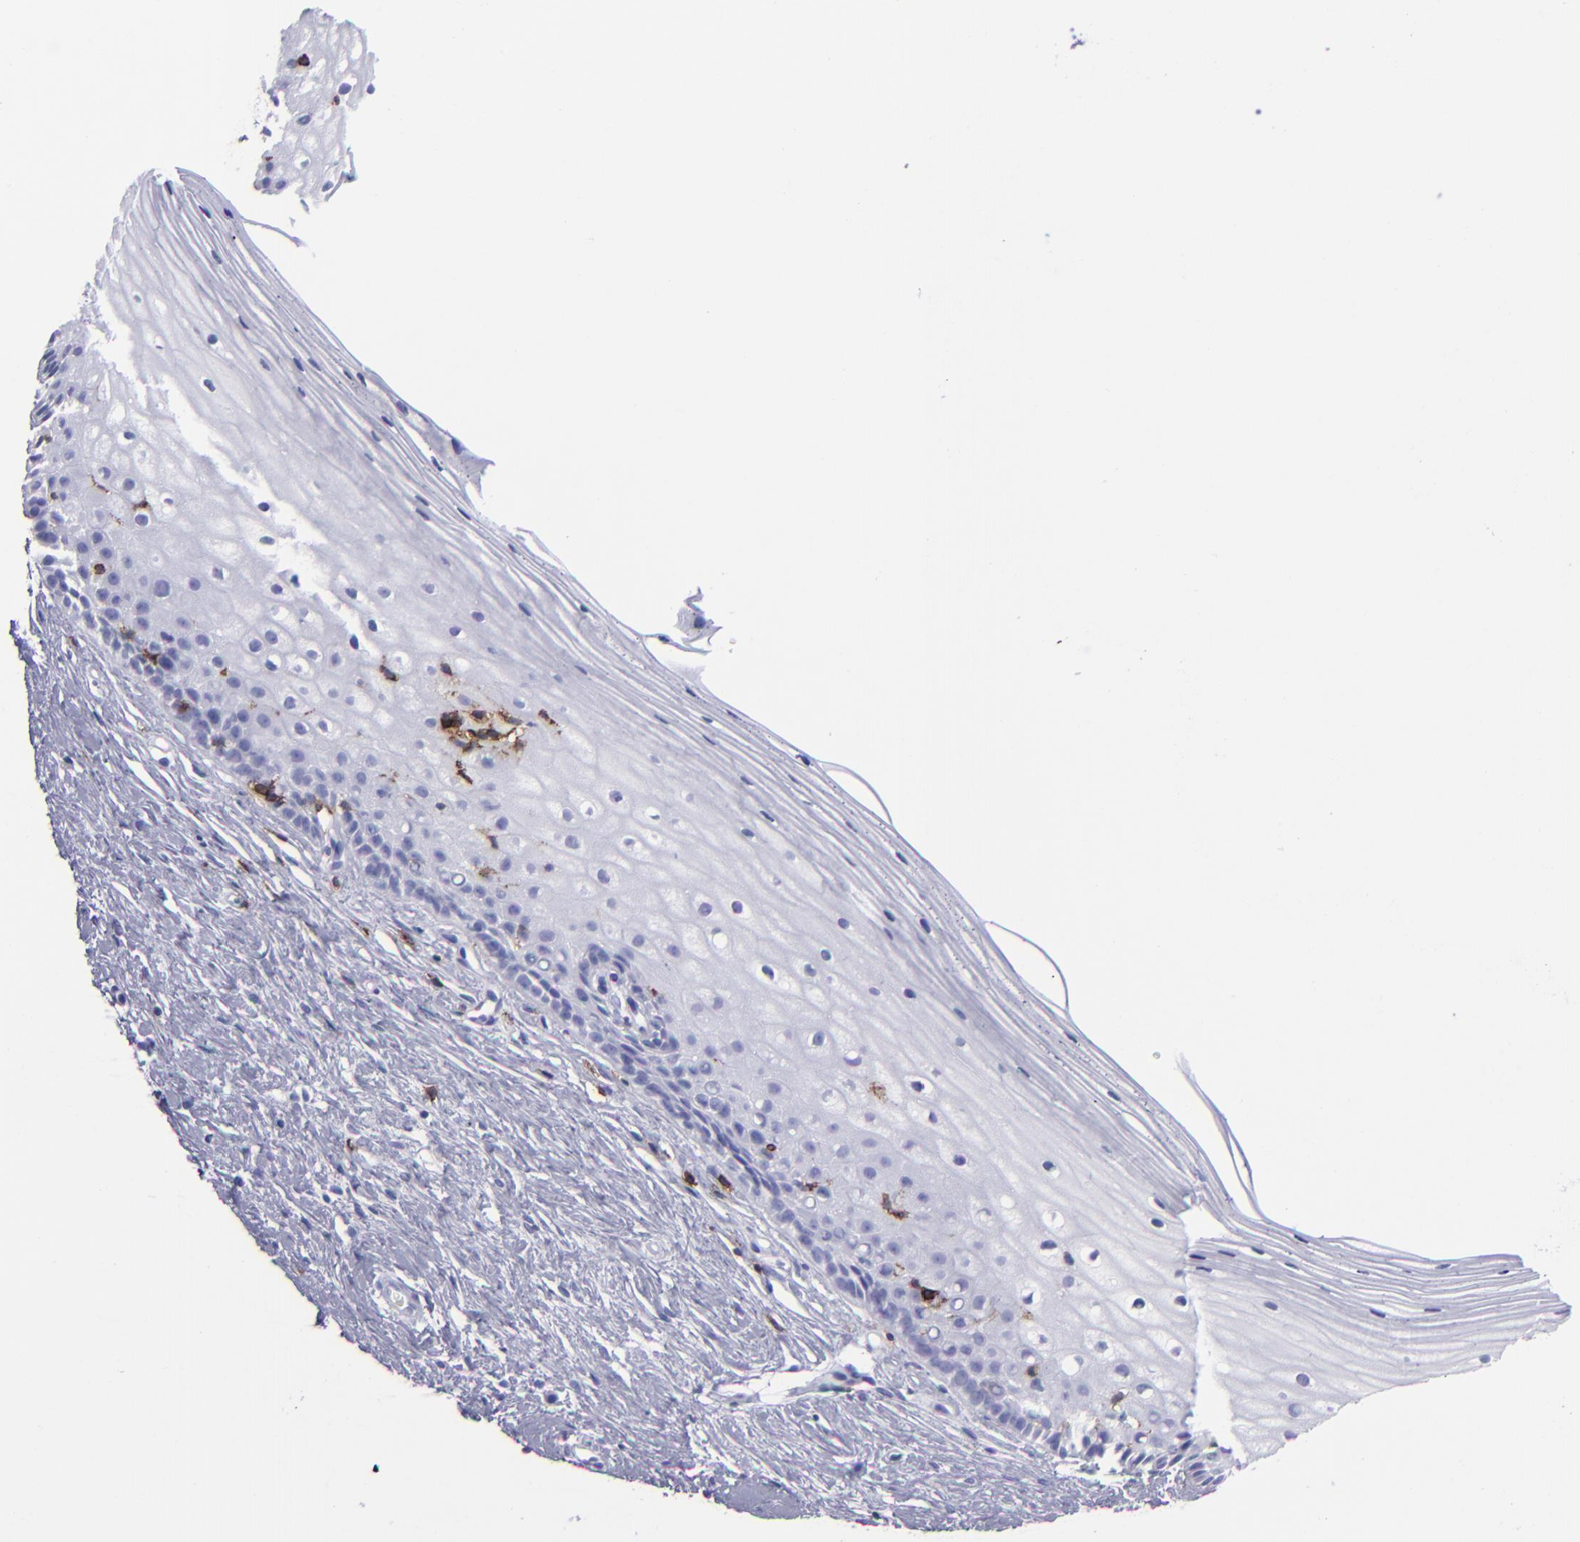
{"staining": {"intensity": "negative", "quantity": "none", "location": "none"}, "tissue": "cervix", "cell_type": "Glandular cells", "image_type": "normal", "snomed": [{"axis": "morphology", "description": "Normal tissue, NOS"}, {"axis": "topography", "description": "Cervix"}], "caption": "This histopathology image is of unremarkable cervix stained with immunohistochemistry to label a protein in brown with the nuclei are counter-stained blue. There is no staining in glandular cells. (DAB immunohistochemistry with hematoxylin counter stain).", "gene": "CD6", "patient": {"sex": "female", "age": 40}}